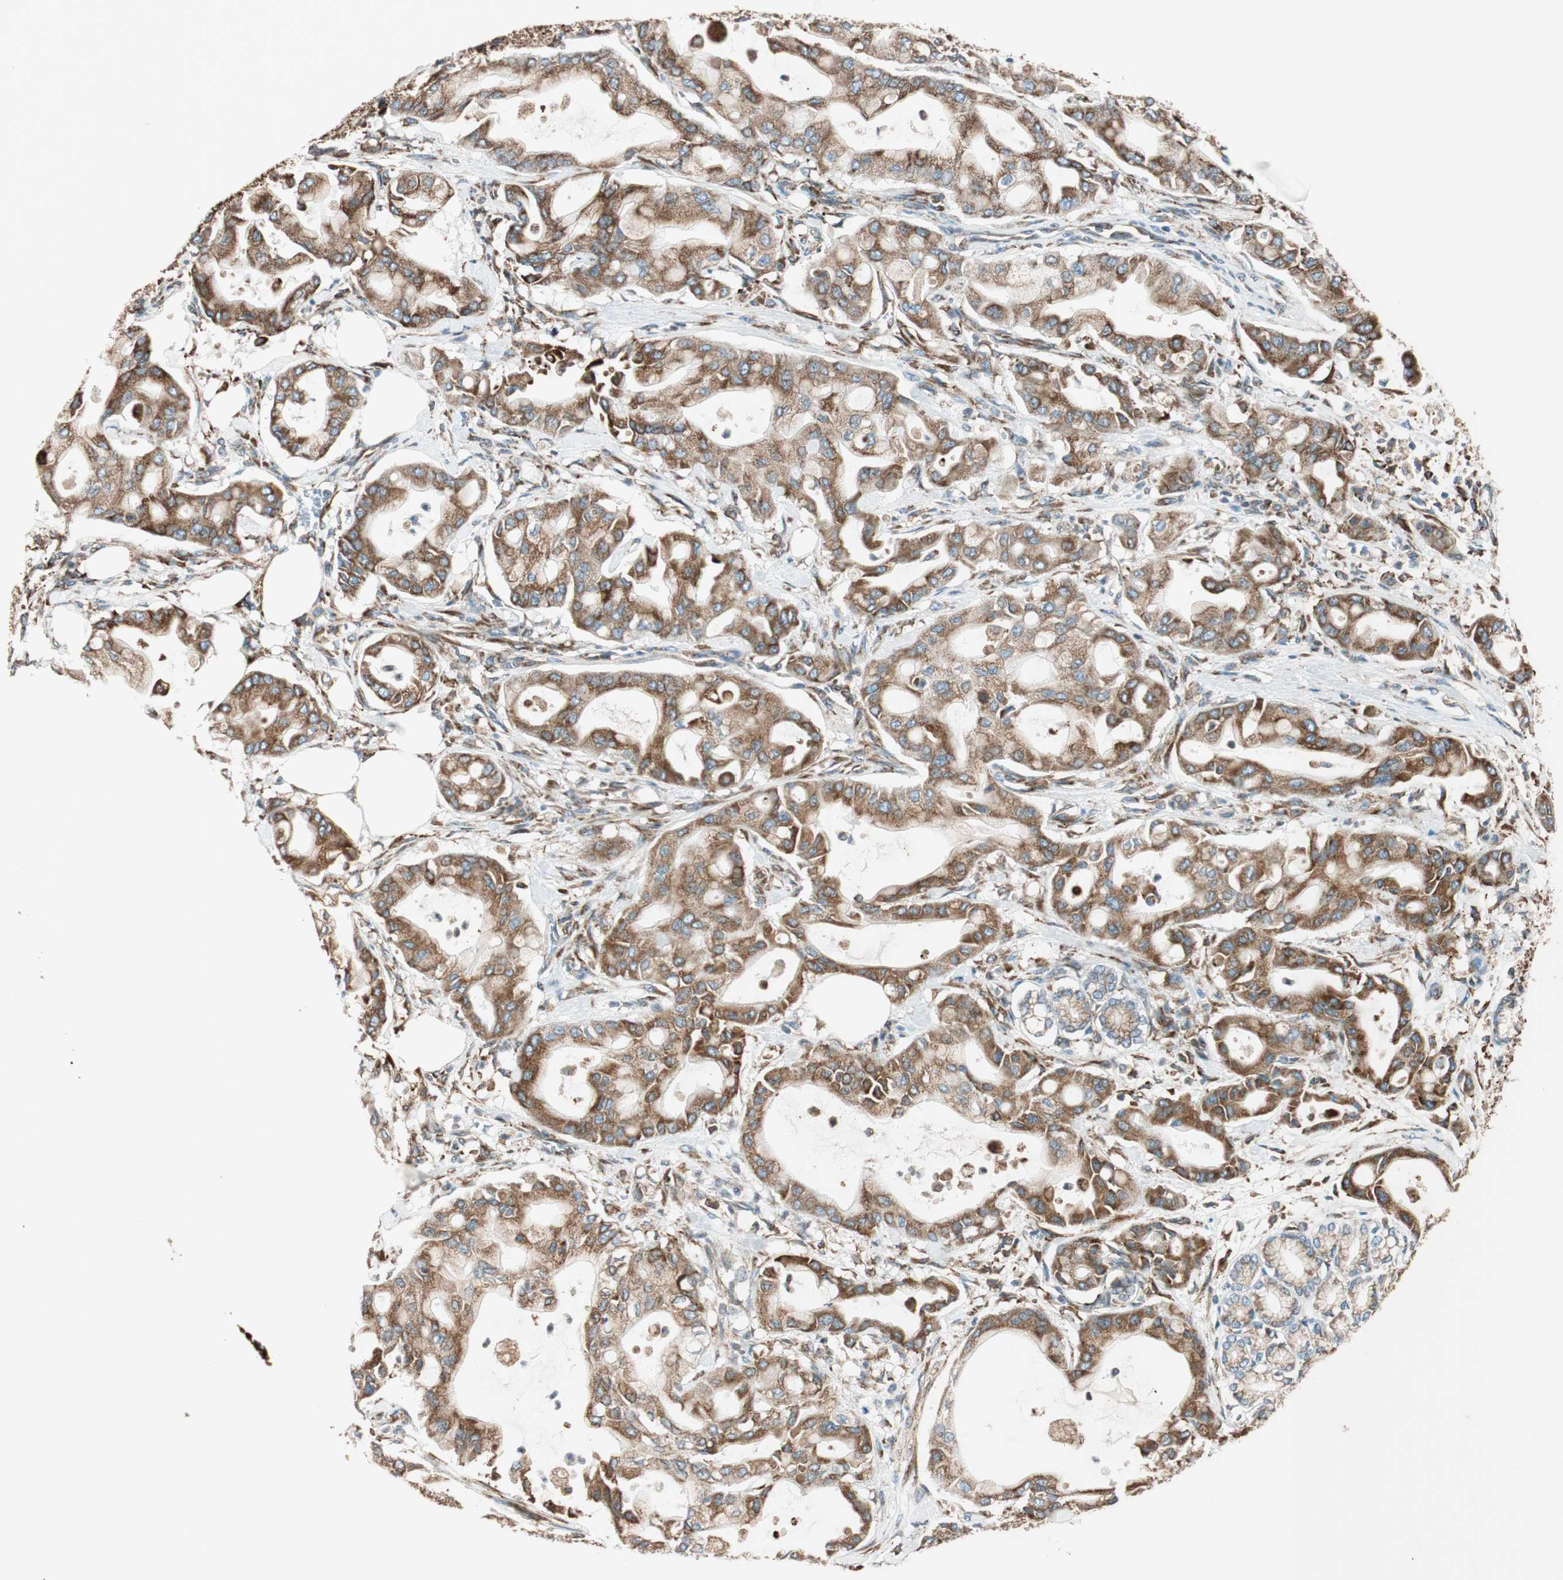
{"staining": {"intensity": "strong", "quantity": ">75%", "location": "cytoplasmic/membranous"}, "tissue": "pancreatic cancer", "cell_type": "Tumor cells", "image_type": "cancer", "snomed": [{"axis": "morphology", "description": "Adenocarcinoma, NOS"}, {"axis": "morphology", "description": "Adenocarcinoma, metastatic, NOS"}, {"axis": "topography", "description": "Lymph node"}, {"axis": "topography", "description": "Pancreas"}, {"axis": "topography", "description": "Duodenum"}], "caption": "High-magnification brightfield microscopy of pancreatic cancer (metastatic adenocarcinoma) stained with DAB (3,3'-diaminobenzidine) (brown) and counterstained with hematoxylin (blue). tumor cells exhibit strong cytoplasmic/membranous positivity is seen in approximately>75% of cells. The protein is stained brown, and the nuclei are stained in blue (DAB IHC with brightfield microscopy, high magnification).", "gene": "PRKCSH", "patient": {"sex": "female", "age": 64}}